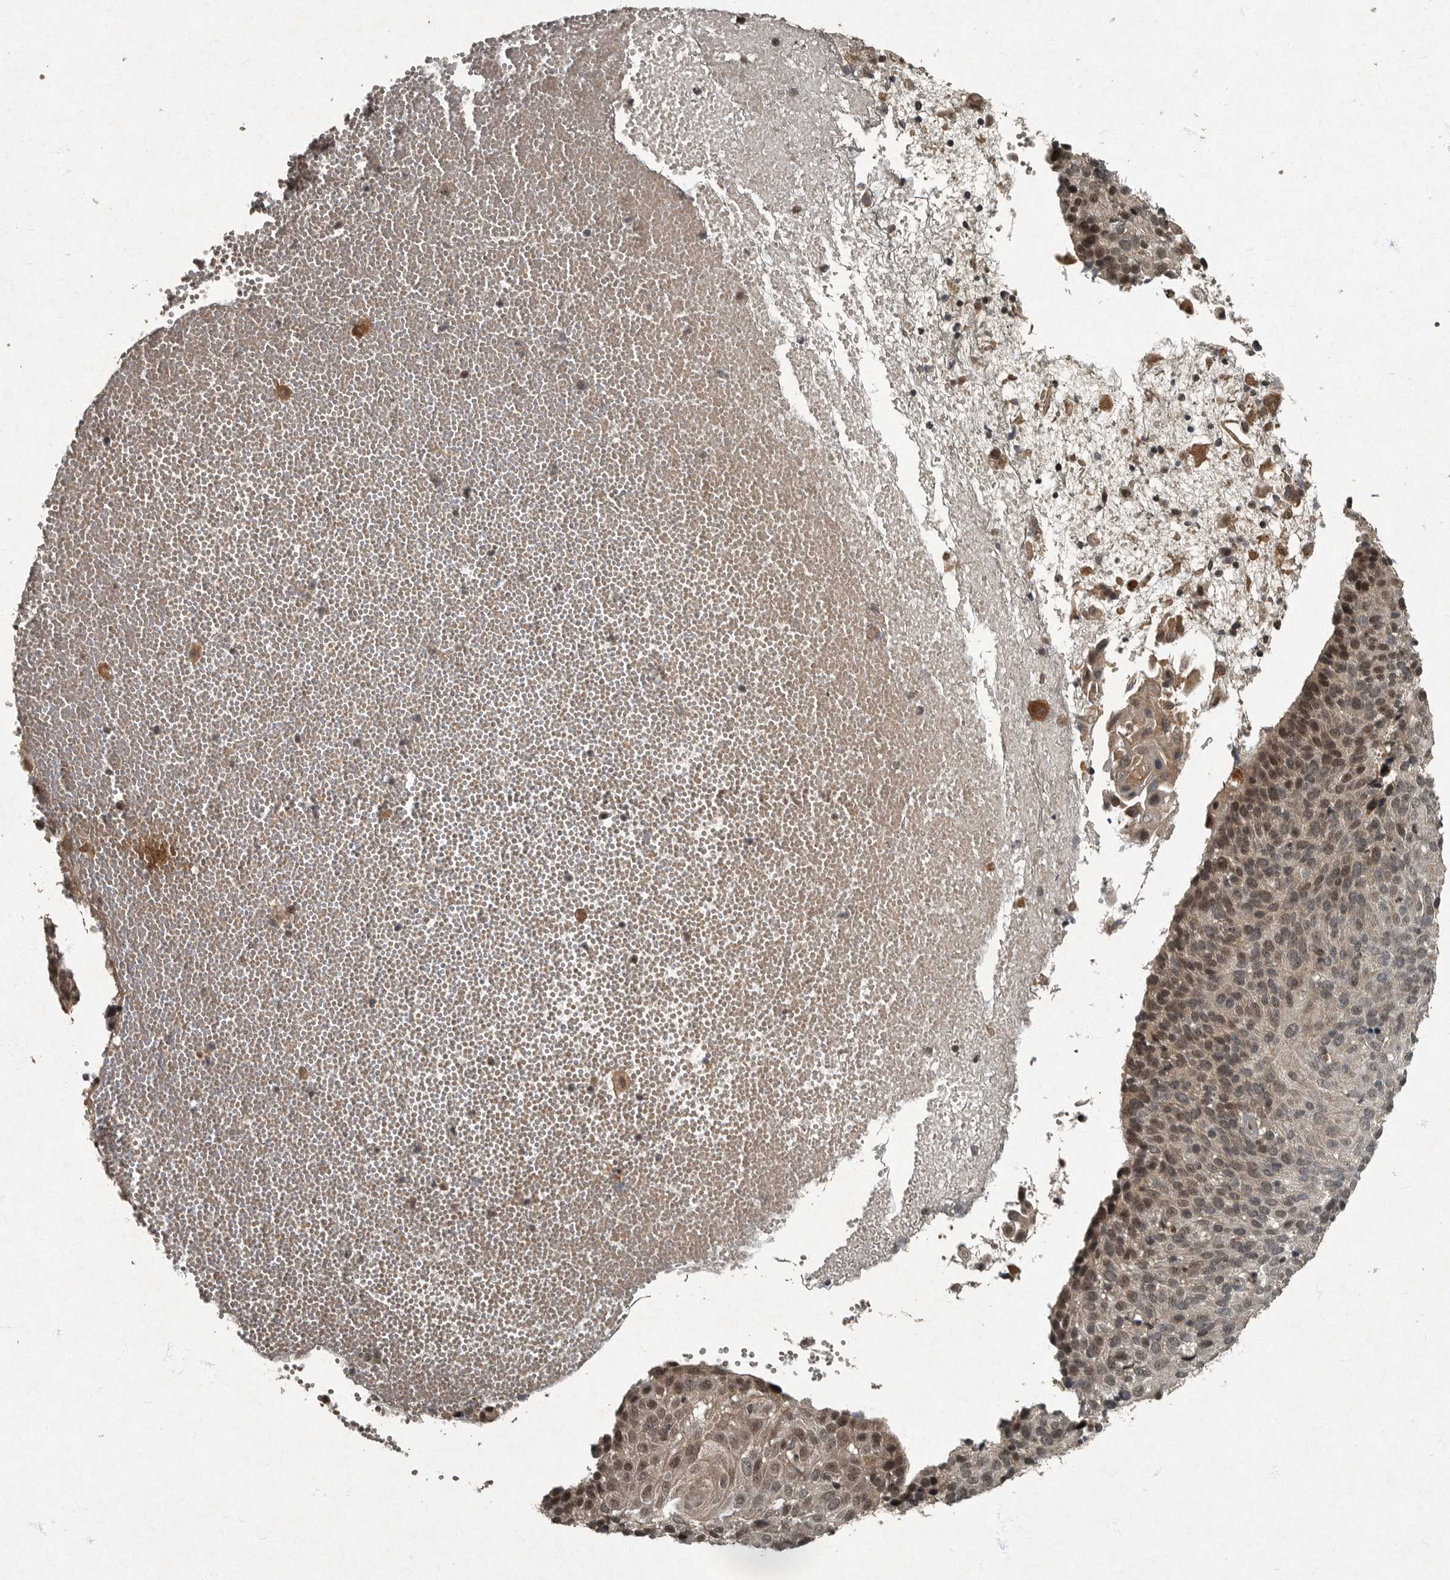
{"staining": {"intensity": "moderate", "quantity": "25%-75%", "location": "nuclear"}, "tissue": "cervical cancer", "cell_type": "Tumor cells", "image_type": "cancer", "snomed": [{"axis": "morphology", "description": "Squamous cell carcinoma, NOS"}, {"axis": "topography", "description": "Cervix"}], "caption": "A micrograph of human cervical cancer (squamous cell carcinoma) stained for a protein displays moderate nuclear brown staining in tumor cells. (IHC, brightfield microscopy, high magnification).", "gene": "FOXO1", "patient": {"sex": "female", "age": 74}}